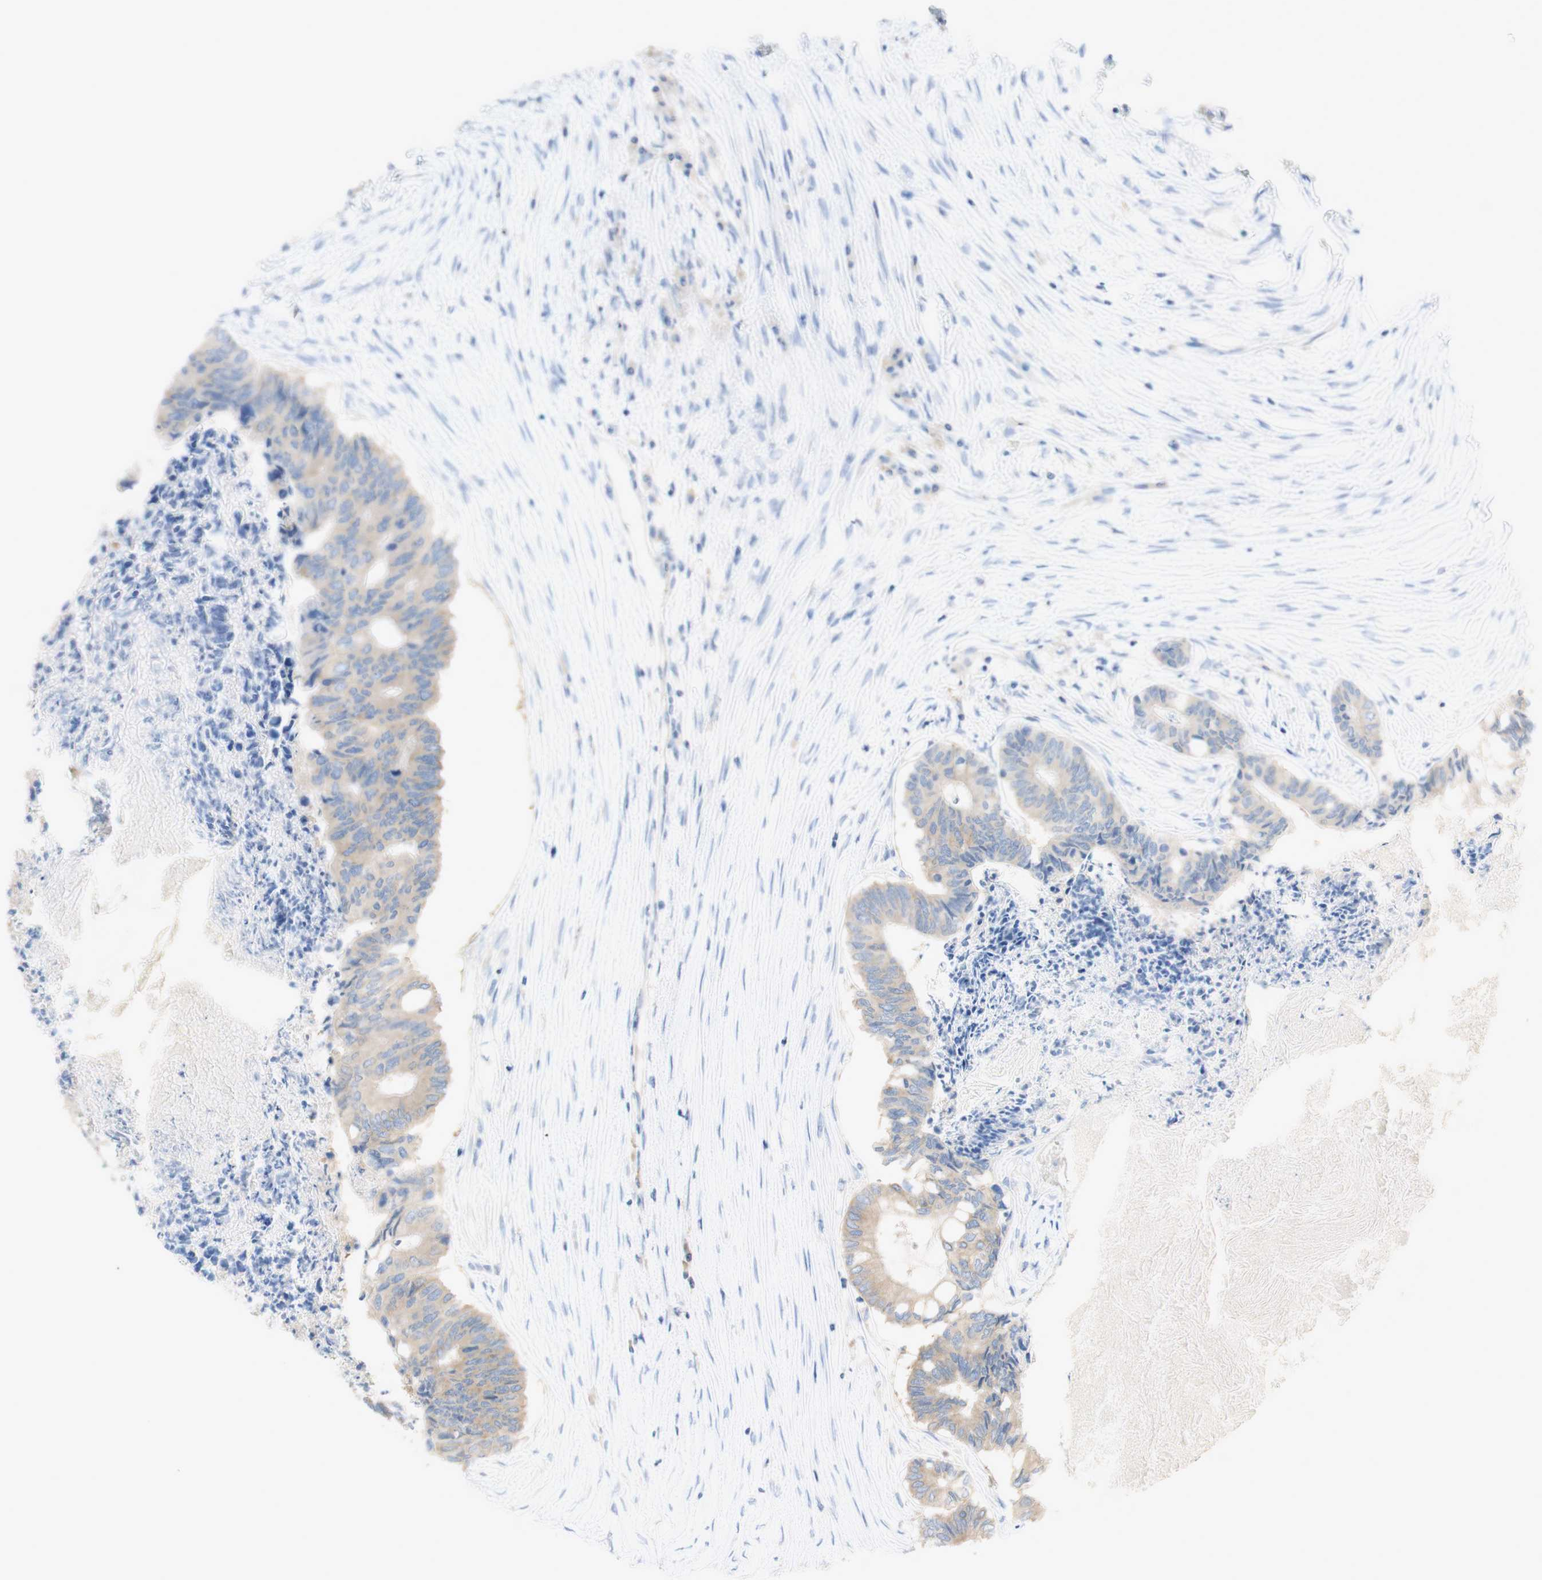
{"staining": {"intensity": "weak", "quantity": ">75%", "location": "cytoplasmic/membranous"}, "tissue": "colorectal cancer", "cell_type": "Tumor cells", "image_type": "cancer", "snomed": [{"axis": "morphology", "description": "Adenocarcinoma, NOS"}, {"axis": "topography", "description": "Rectum"}], "caption": "A low amount of weak cytoplasmic/membranous positivity is seen in about >75% of tumor cells in colorectal cancer tissue.", "gene": "ATP2B1", "patient": {"sex": "male", "age": 63}}